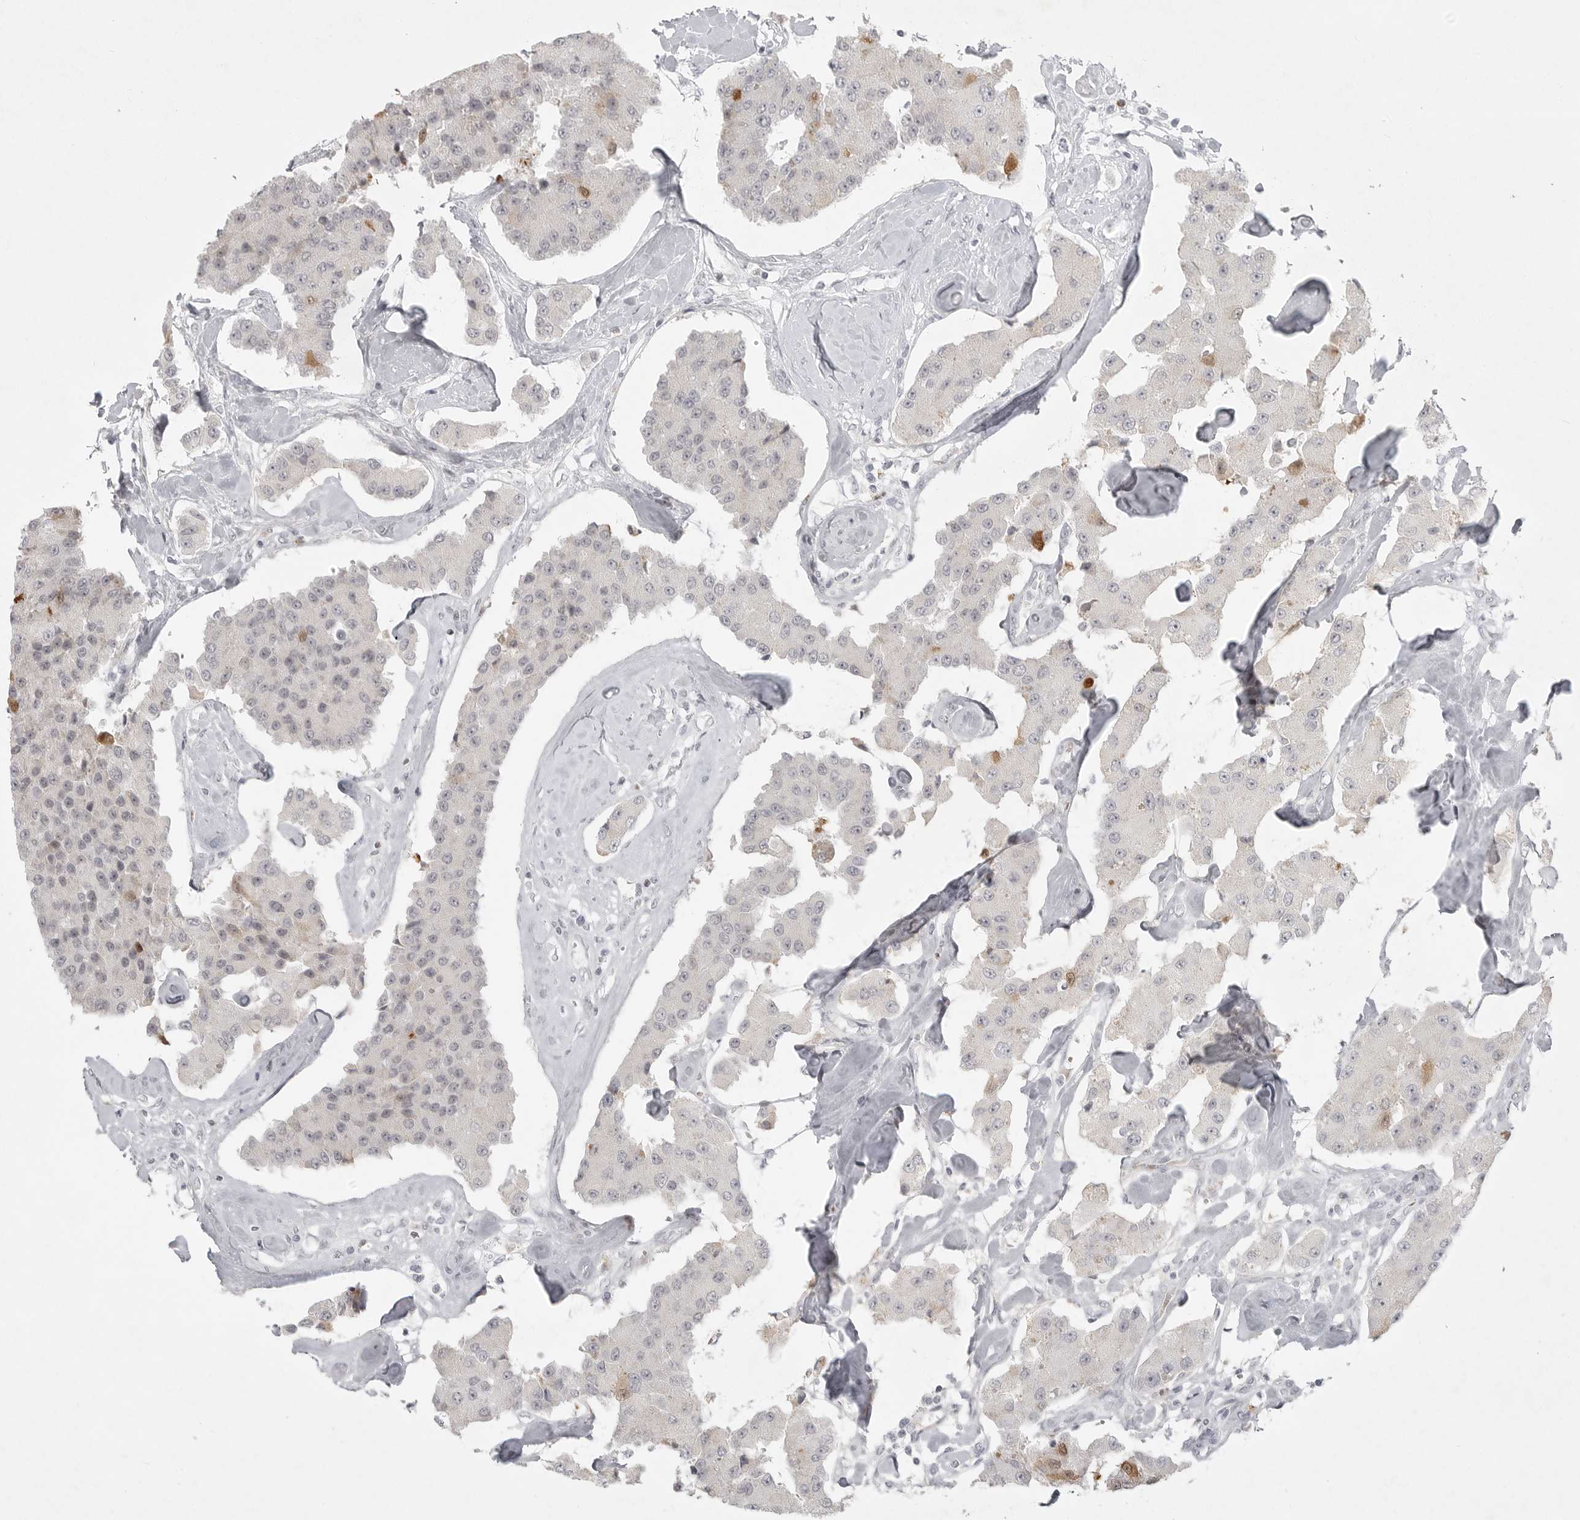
{"staining": {"intensity": "moderate", "quantity": "<25%", "location": "cytoplasmic/membranous"}, "tissue": "carcinoid", "cell_type": "Tumor cells", "image_type": "cancer", "snomed": [{"axis": "morphology", "description": "Carcinoid, malignant, NOS"}, {"axis": "topography", "description": "Pancreas"}], "caption": "Human carcinoid (malignant) stained with a brown dye displays moderate cytoplasmic/membranous positive expression in about <25% of tumor cells.", "gene": "TCTN3", "patient": {"sex": "male", "age": 41}}